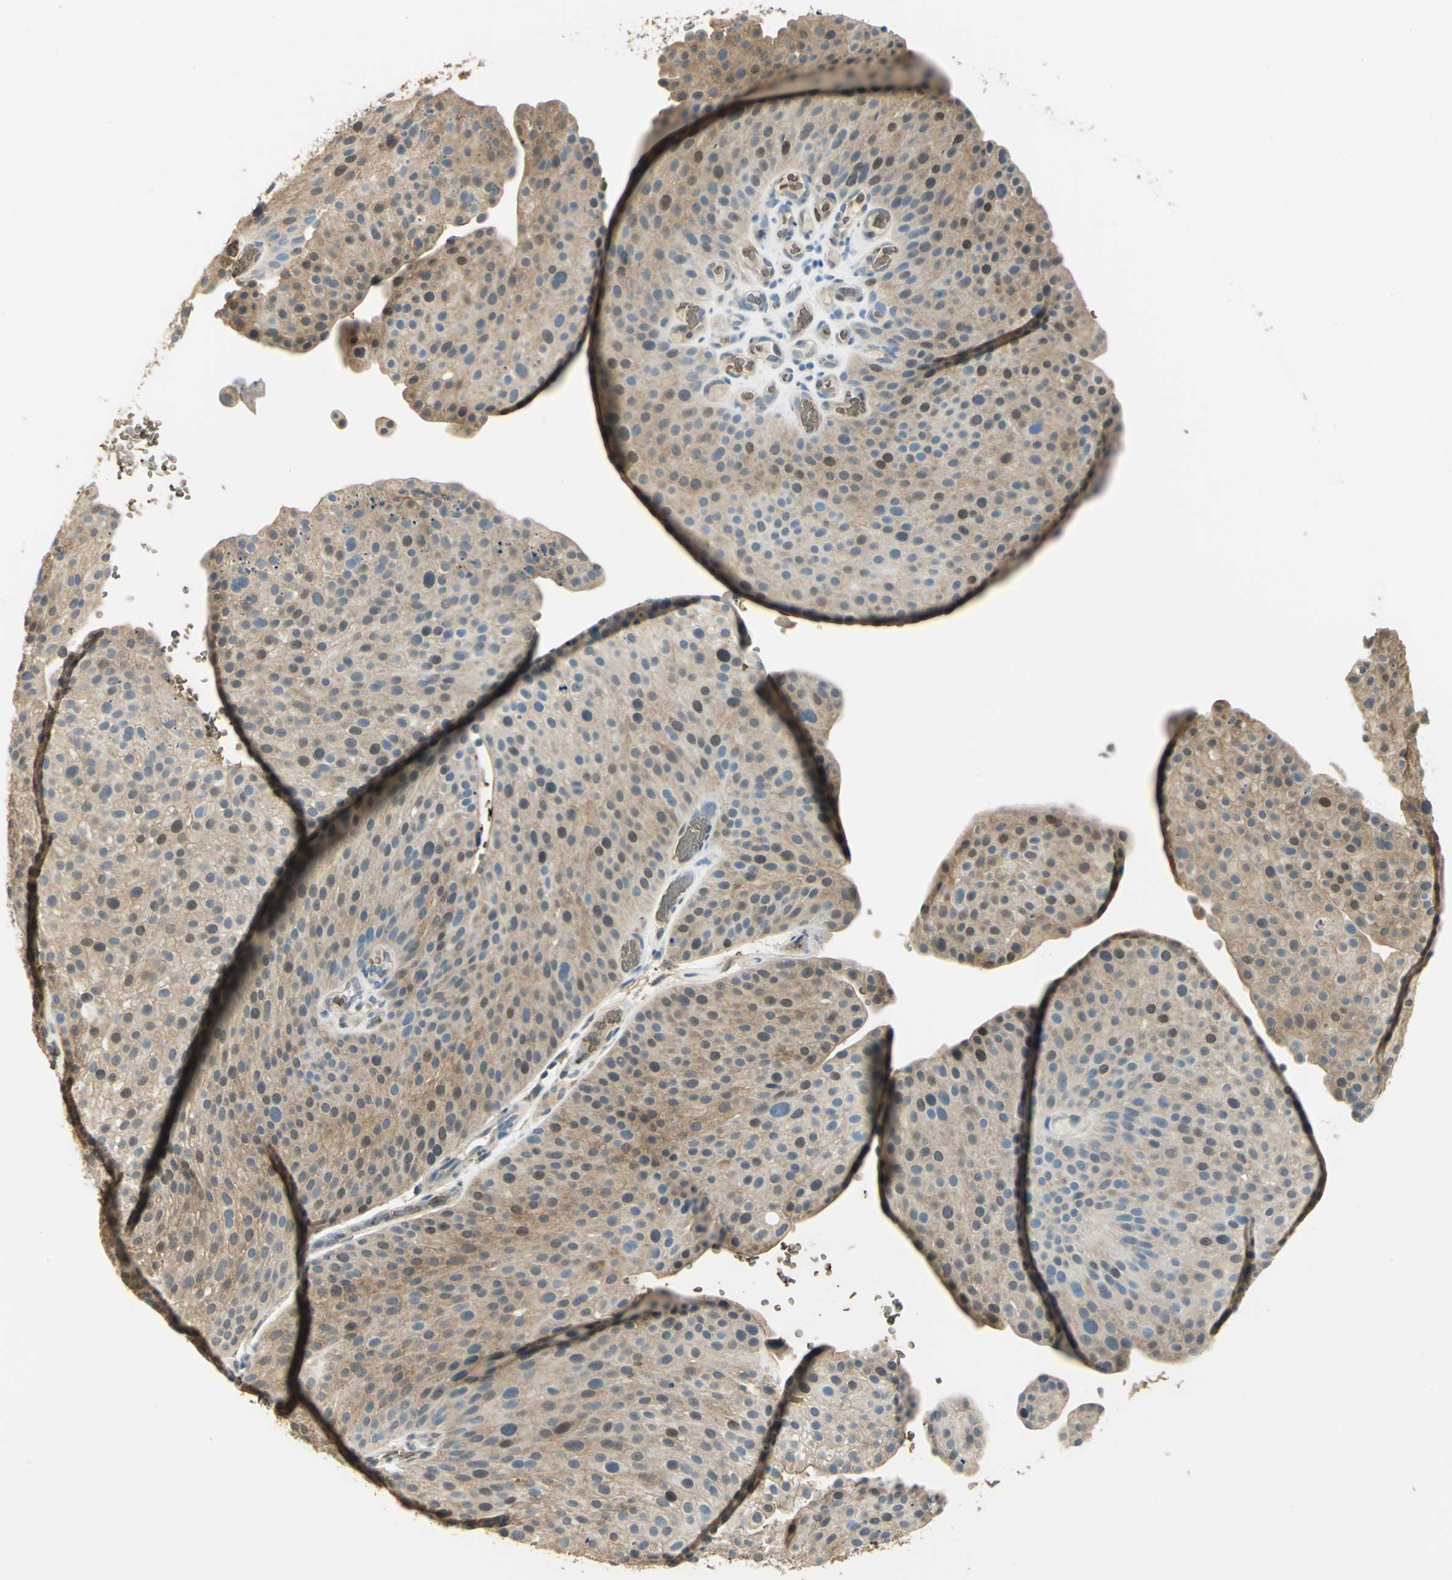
{"staining": {"intensity": "weak", "quantity": ">75%", "location": "cytoplasmic/membranous,nuclear"}, "tissue": "urothelial cancer", "cell_type": "Tumor cells", "image_type": "cancer", "snomed": [{"axis": "morphology", "description": "Urothelial carcinoma, Low grade"}, {"axis": "topography", "description": "Smooth muscle"}, {"axis": "topography", "description": "Urinary bladder"}], "caption": "Immunohistochemistry (IHC) image of neoplastic tissue: human urothelial cancer stained using immunohistochemistry (IHC) reveals low levels of weak protein expression localized specifically in the cytoplasmic/membranous and nuclear of tumor cells, appearing as a cytoplasmic/membranous and nuclear brown color.", "gene": "DDAH1", "patient": {"sex": "male", "age": 60}}